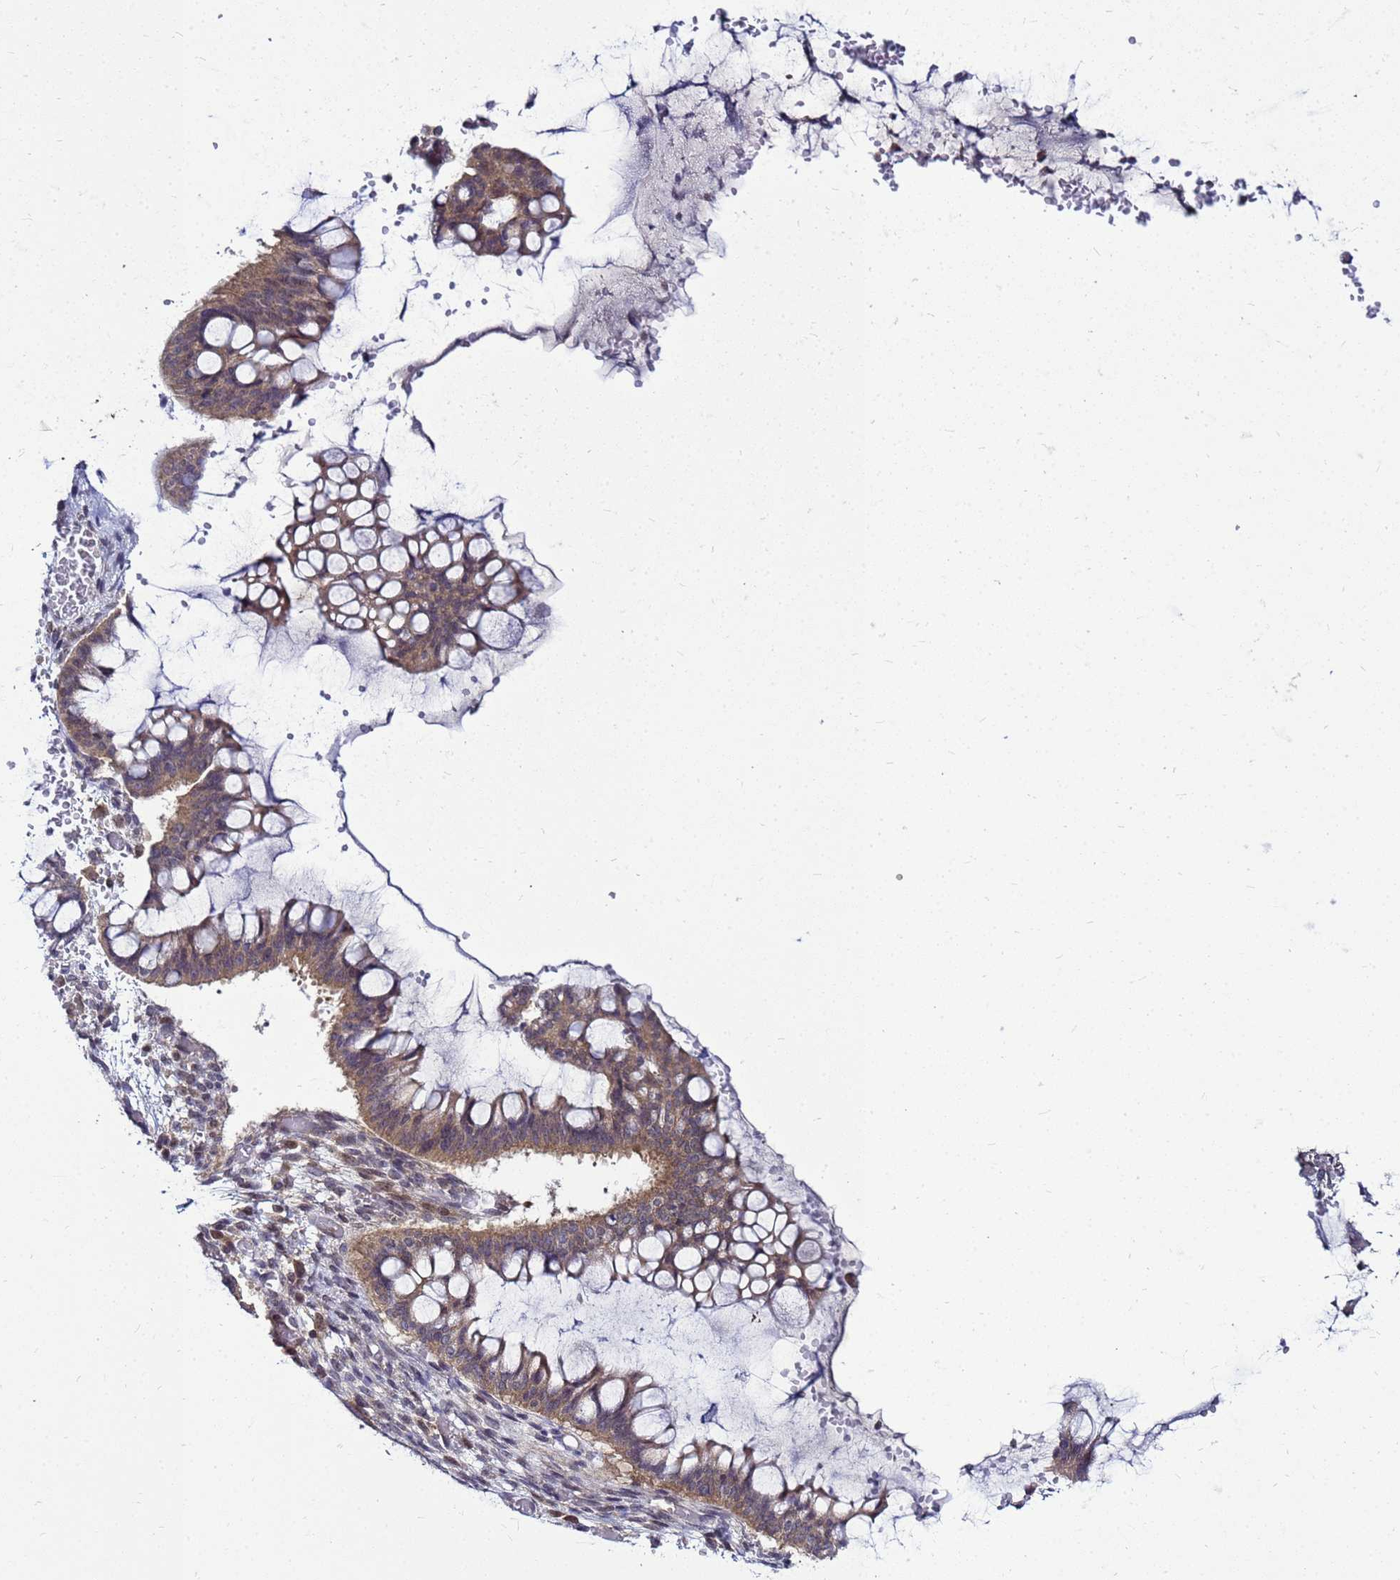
{"staining": {"intensity": "weak", "quantity": ">75%", "location": "cytoplasmic/membranous"}, "tissue": "ovarian cancer", "cell_type": "Tumor cells", "image_type": "cancer", "snomed": [{"axis": "morphology", "description": "Cystadenocarcinoma, mucinous, NOS"}, {"axis": "topography", "description": "Ovary"}], "caption": "About >75% of tumor cells in ovarian cancer show weak cytoplasmic/membranous protein expression as visualized by brown immunohistochemical staining.", "gene": "SAT1", "patient": {"sex": "female", "age": 73}}